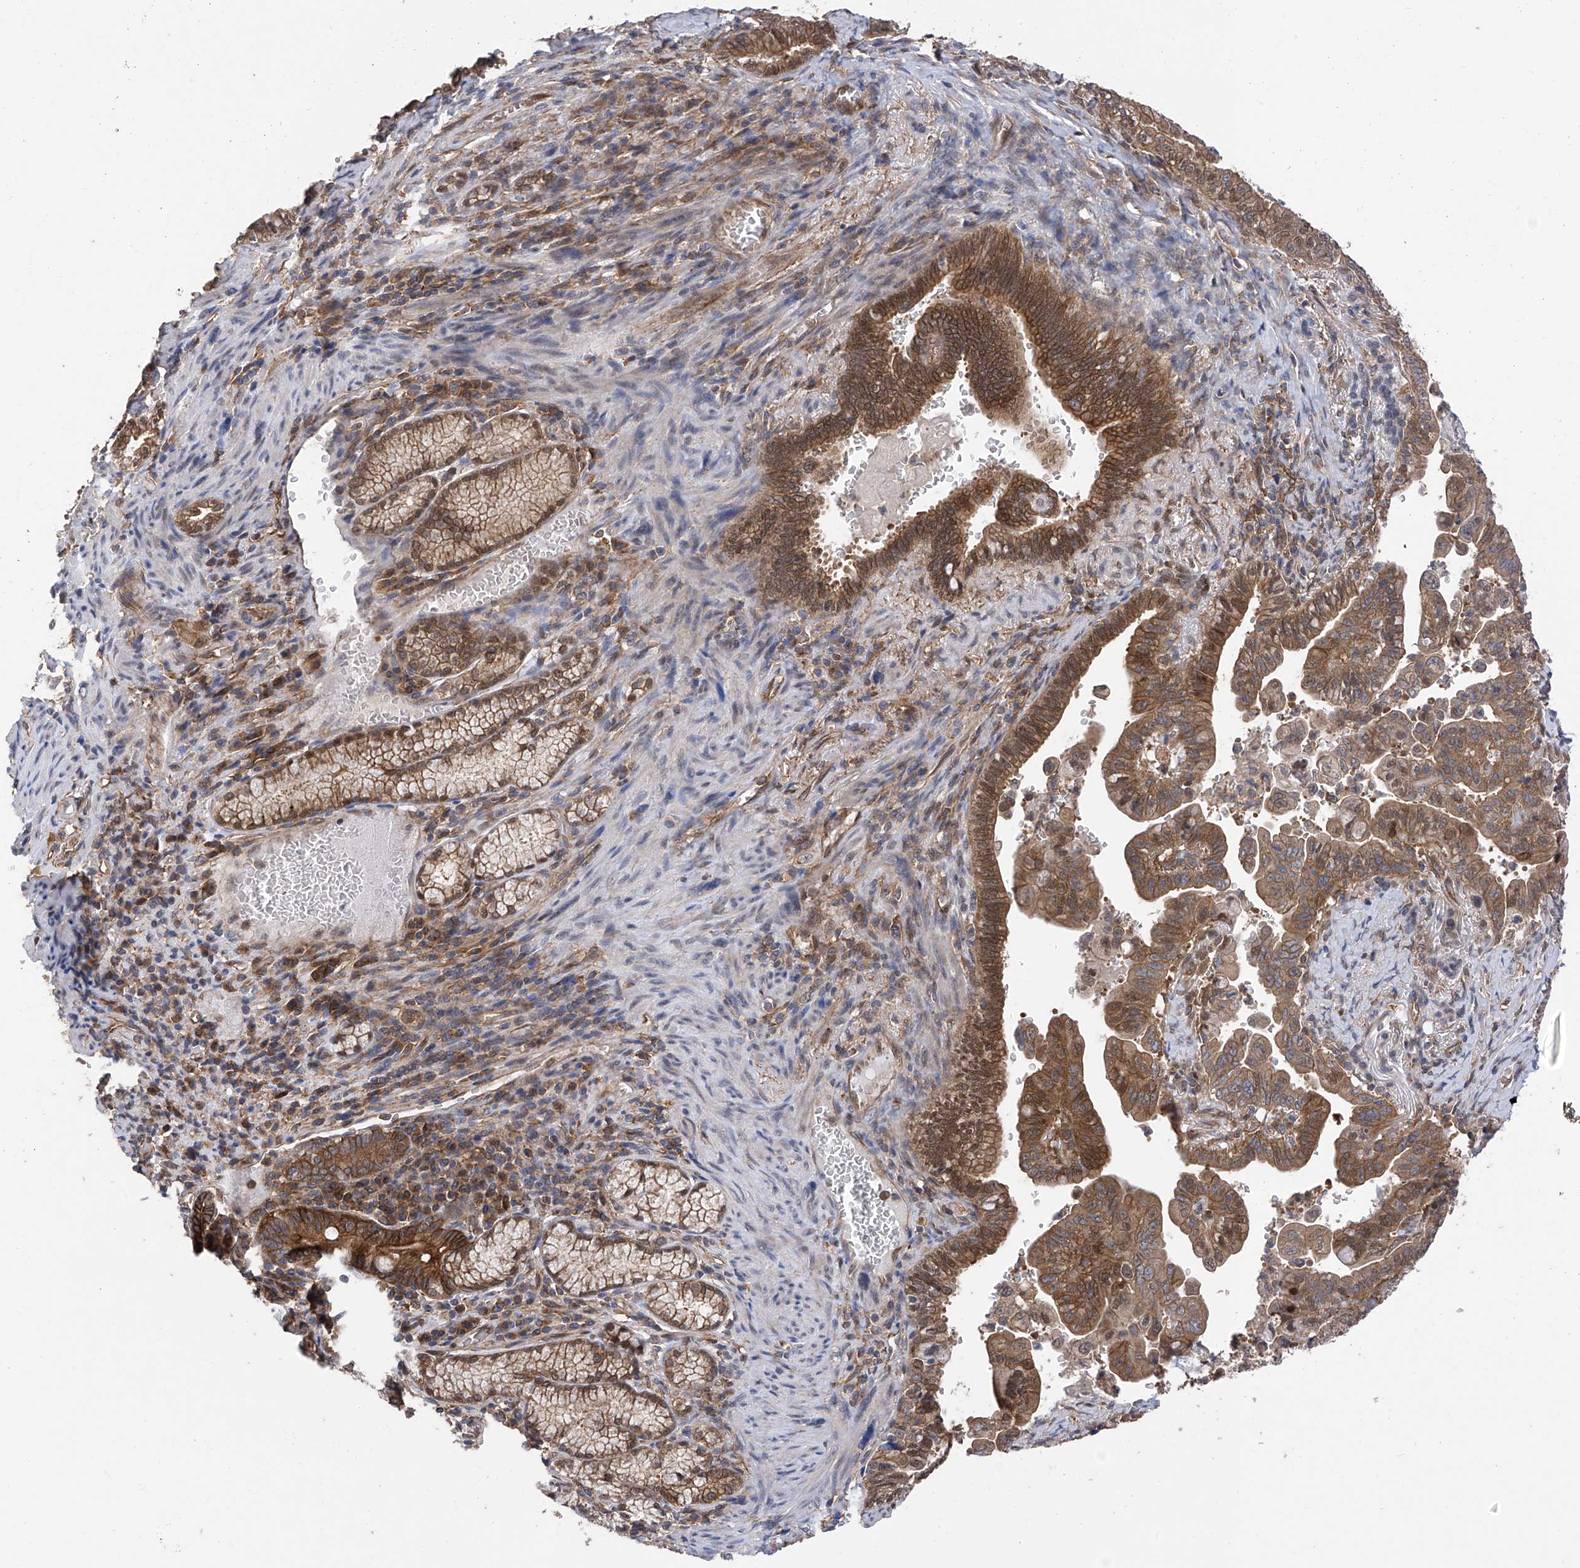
{"staining": {"intensity": "strong", "quantity": ">75%", "location": "cytoplasmic/membranous"}, "tissue": "pancreatic cancer", "cell_type": "Tumor cells", "image_type": "cancer", "snomed": [{"axis": "morphology", "description": "Adenocarcinoma, NOS"}, {"axis": "topography", "description": "Pancreas"}], "caption": "Strong cytoplasmic/membranous protein expression is identified in about >75% of tumor cells in pancreatic cancer.", "gene": "CHPF", "patient": {"sex": "male", "age": 70}}